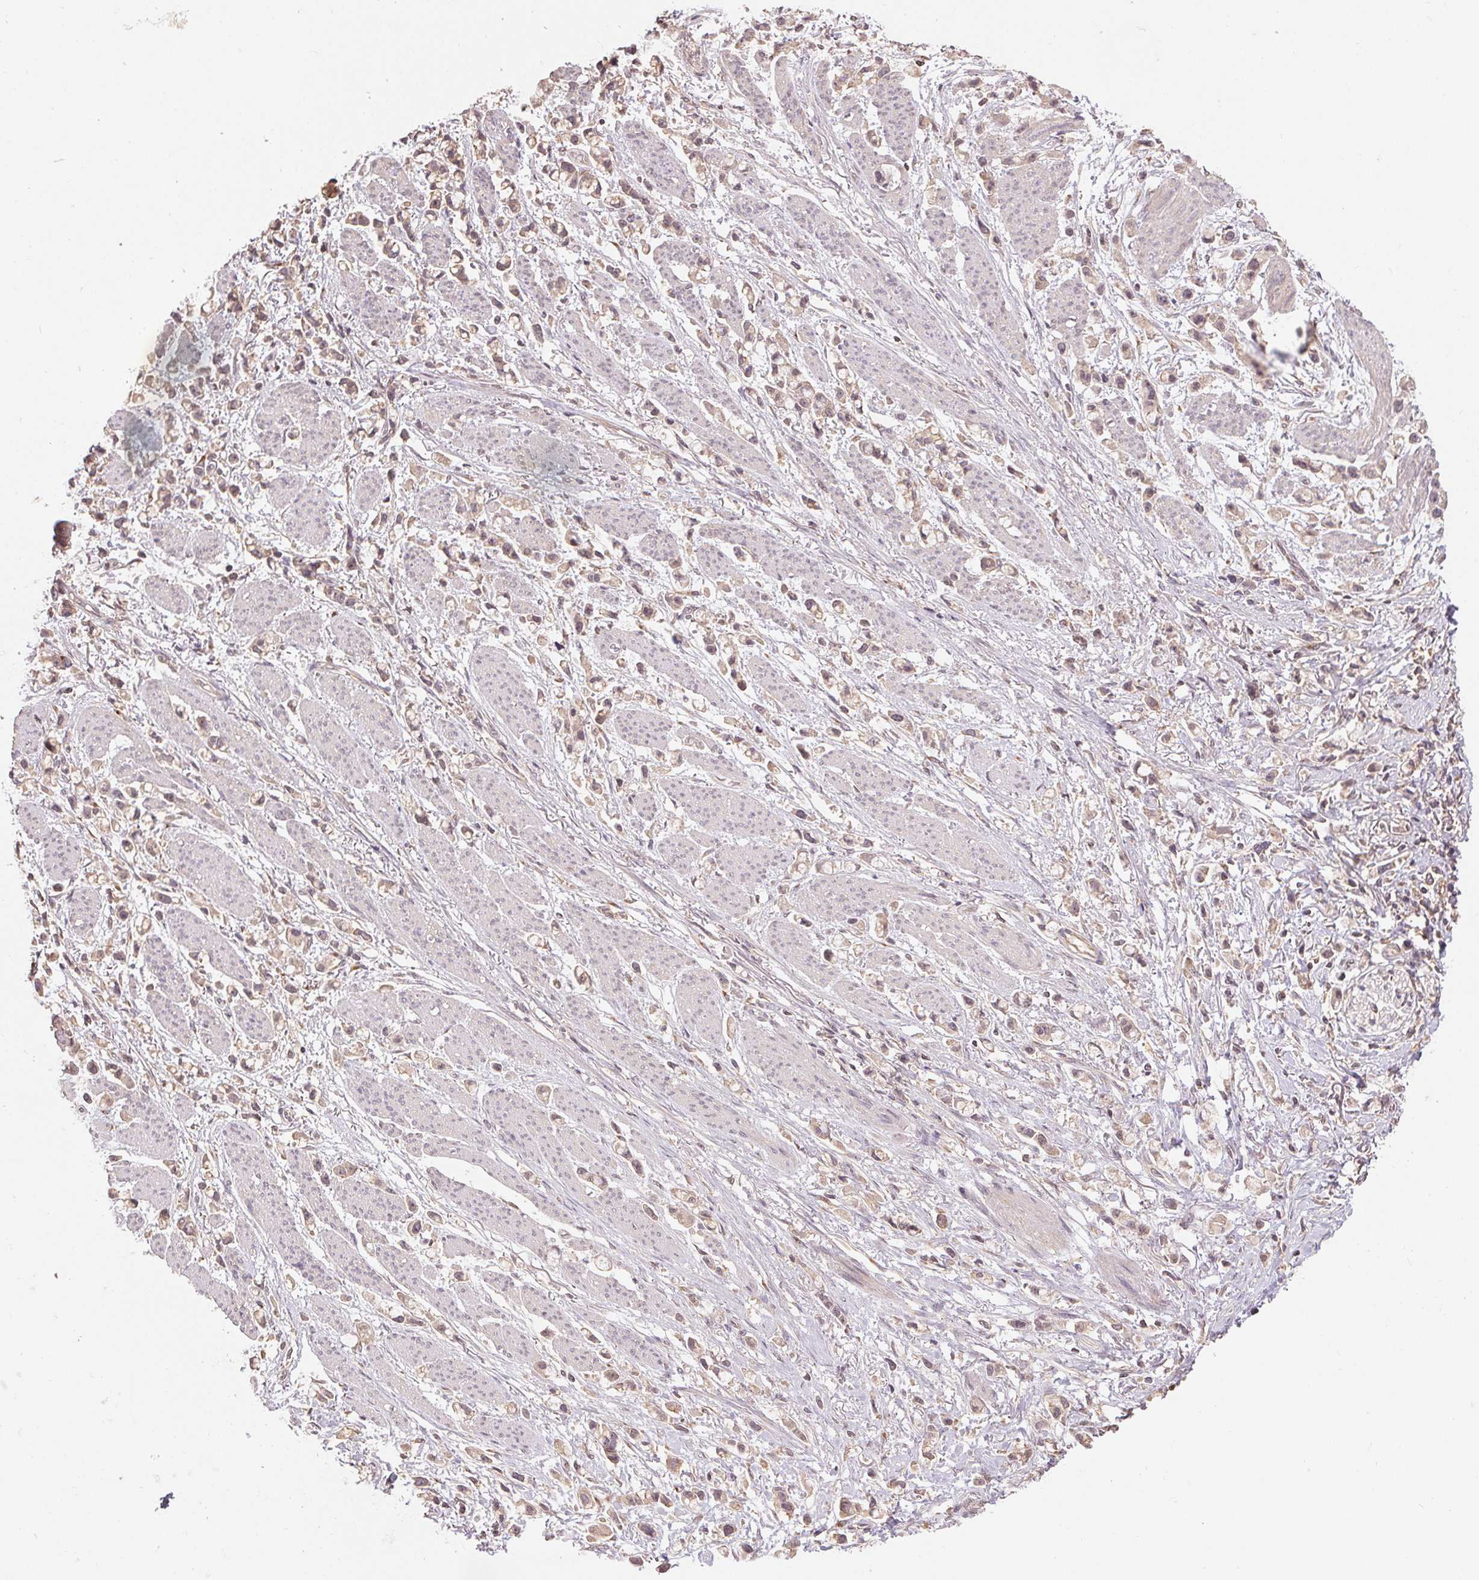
{"staining": {"intensity": "weak", "quantity": ">75%", "location": "cytoplasmic/membranous"}, "tissue": "stomach cancer", "cell_type": "Tumor cells", "image_type": "cancer", "snomed": [{"axis": "morphology", "description": "Adenocarcinoma, NOS"}, {"axis": "topography", "description": "Stomach"}], "caption": "Protein analysis of stomach adenocarcinoma tissue reveals weak cytoplasmic/membranous positivity in approximately >75% of tumor cells.", "gene": "MAPKAPK2", "patient": {"sex": "female", "age": 81}}